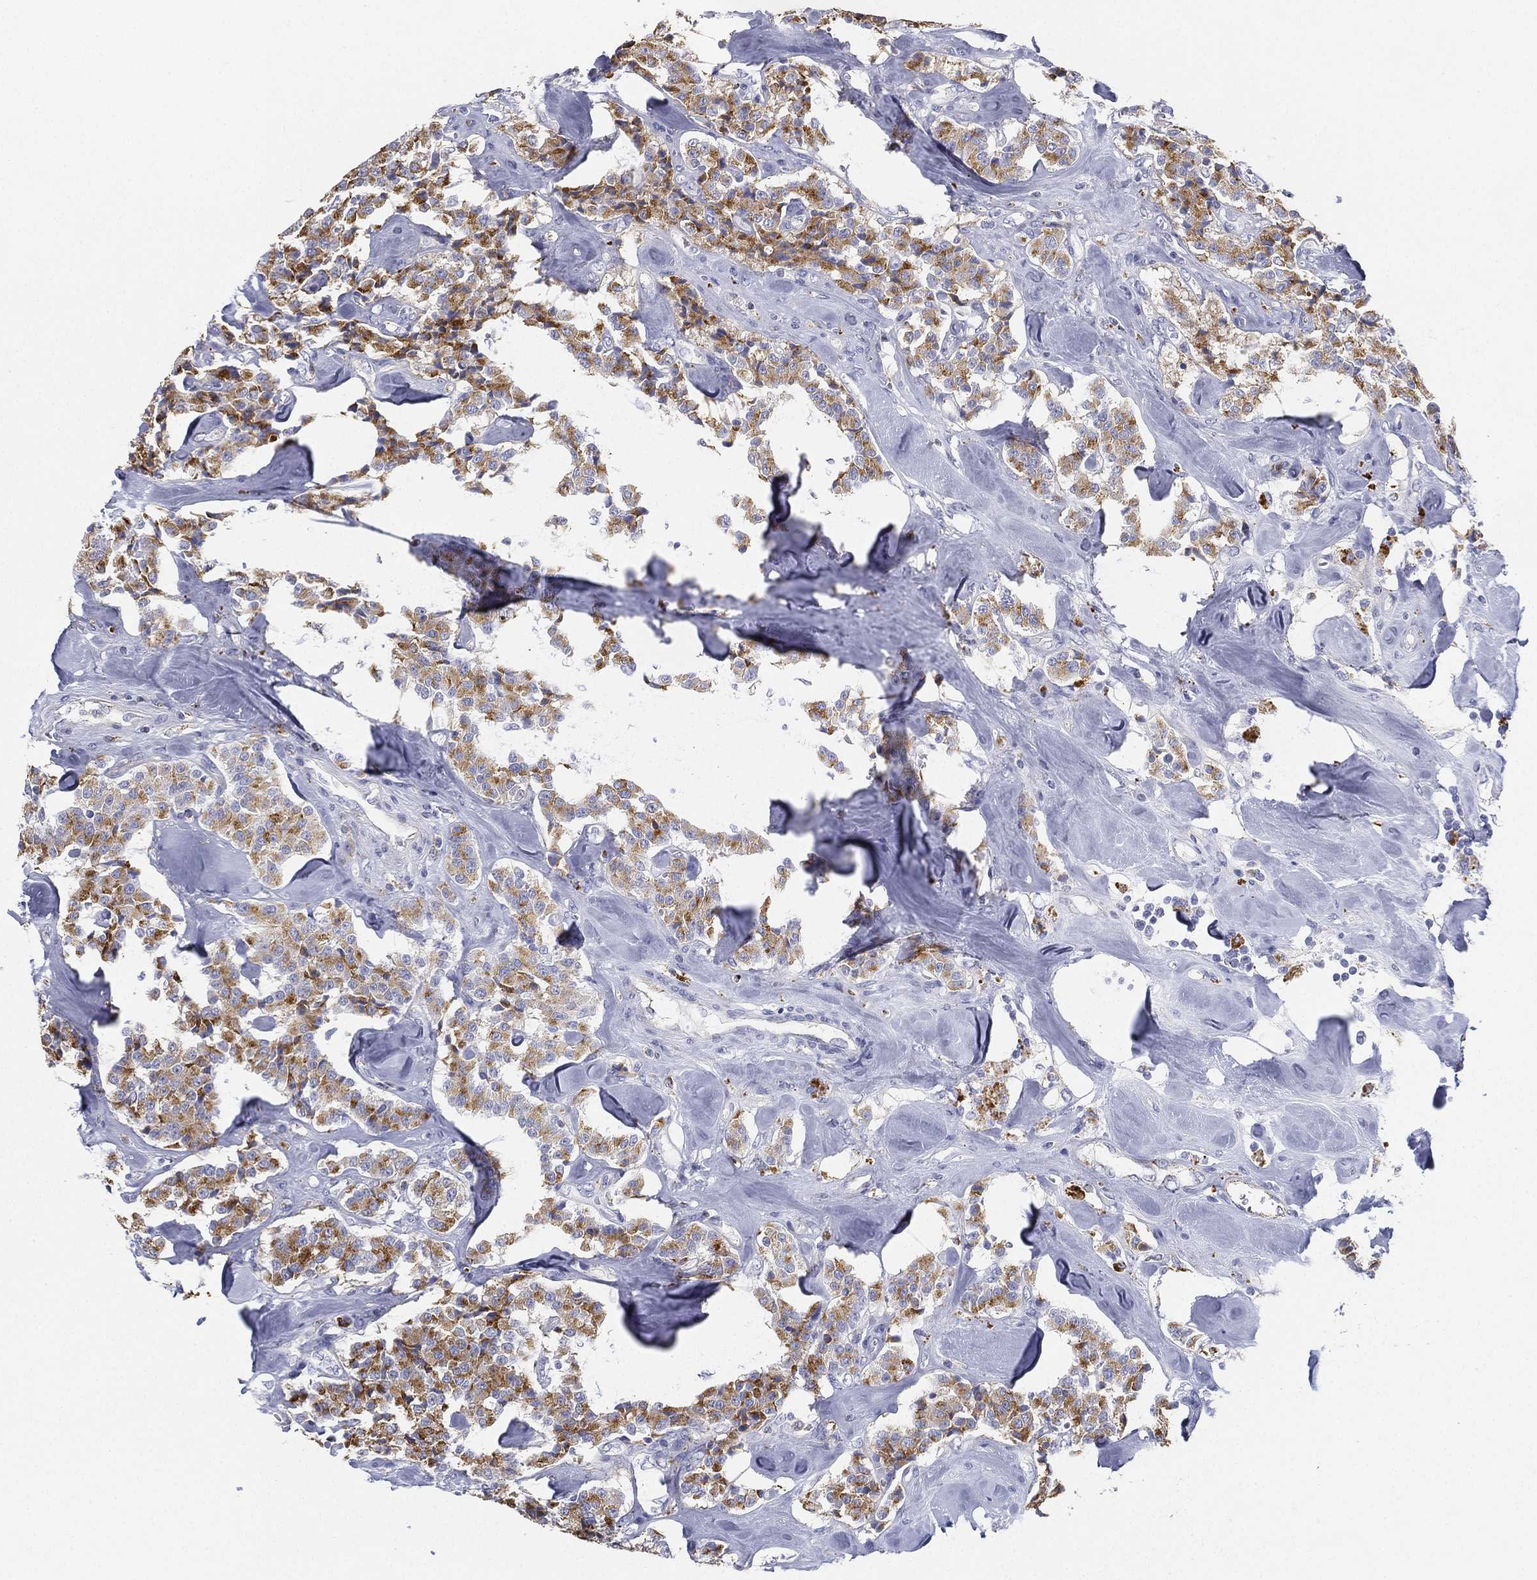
{"staining": {"intensity": "strong", "quantity": ">75%", "location": "cytoplasmic/membranous"}, "tissue": "carcinoid", "cell_type": "Tumor cells", "image_type": "cancer", "snomed": [{"axis": "morphology", "description": "Carcinoid, malignant, NOS"}, {"axis": "topography", "description": "Pancreas"}], "caption": "Immunohistochemical staining of human malignant carcinoid displays high levels of strong cytoplasmic/membranous protein positivity in approximately >75% of tumor cells. The protein of interest is shown in brown color, while the nuclei are stained blue.", "gene": "NPC2", "patient": {"sex": "male", "age": 41}}